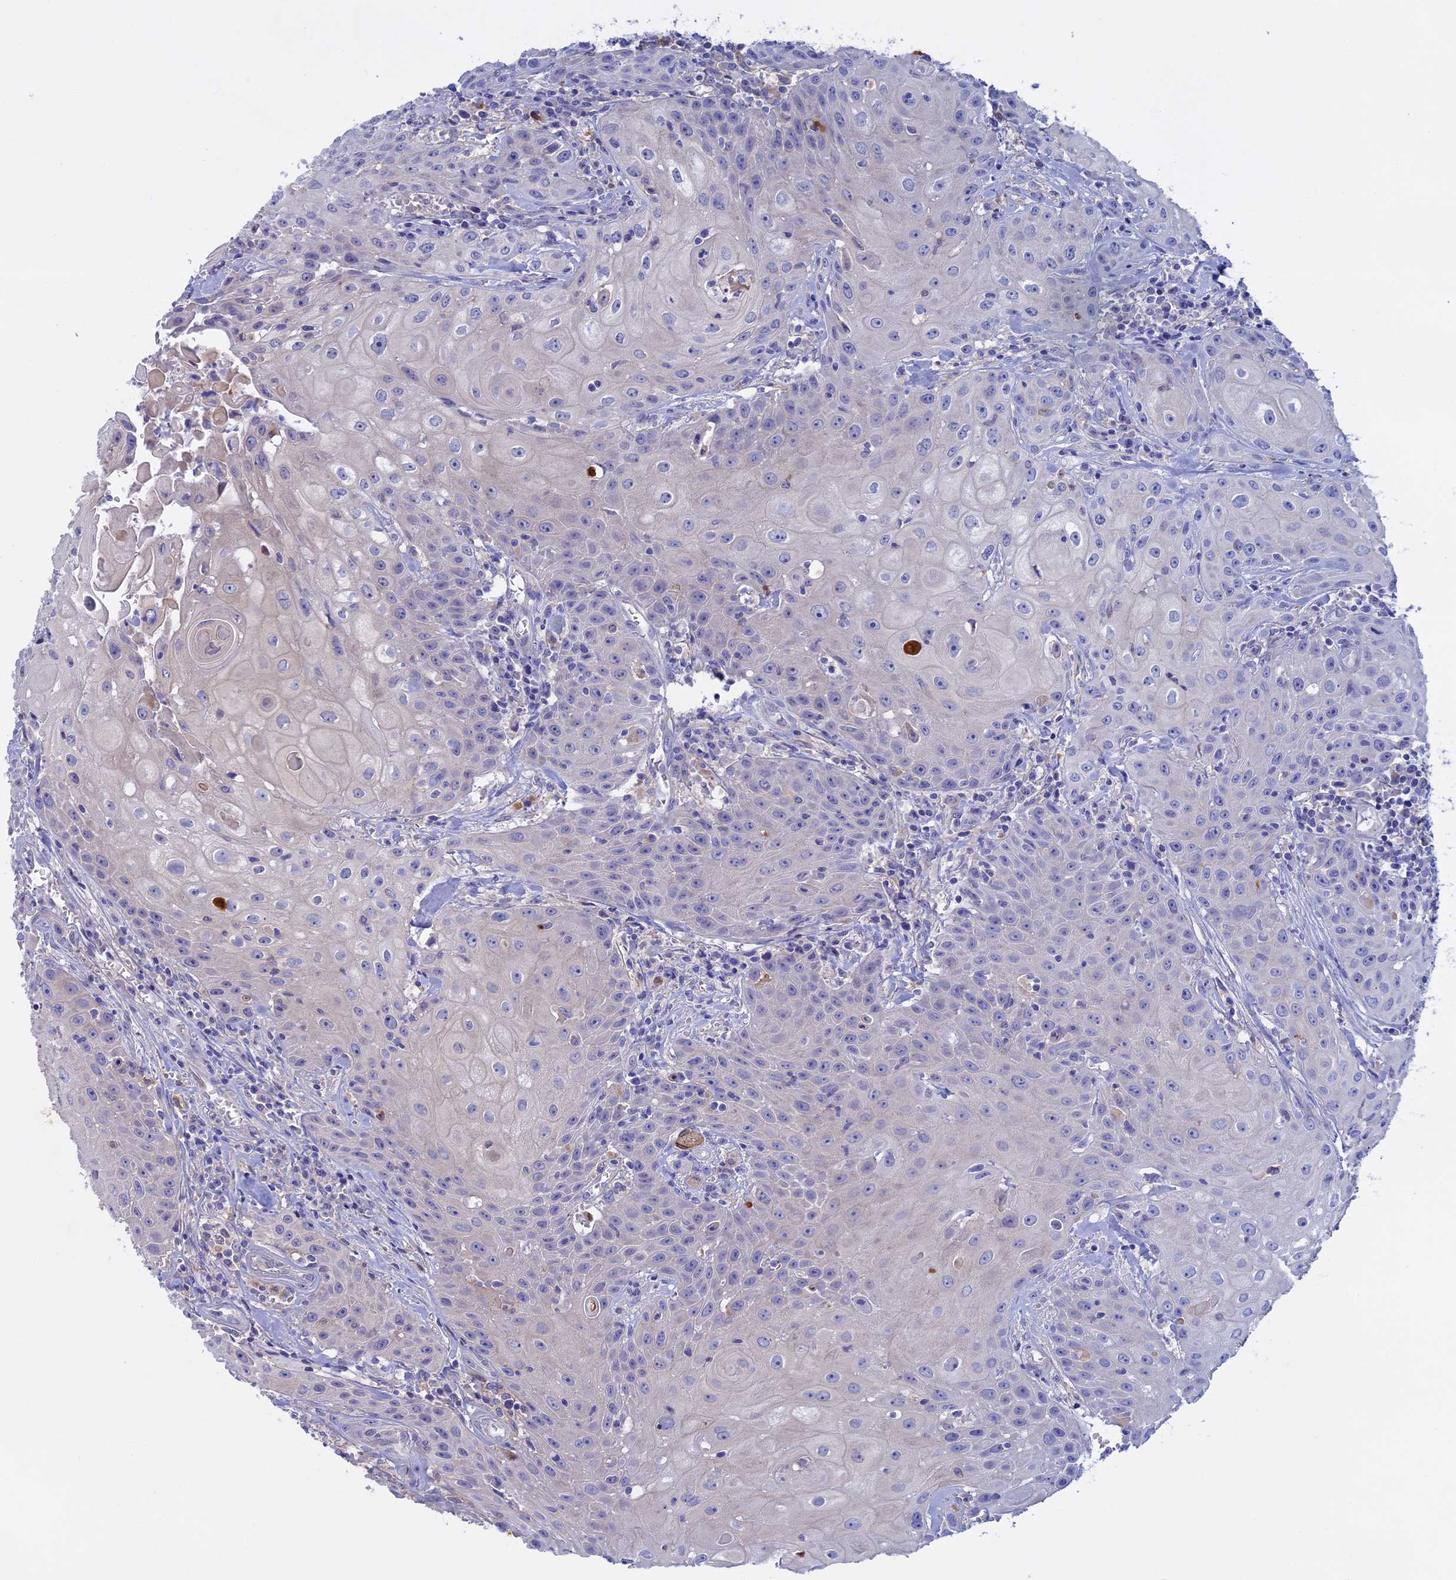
{"staining": {"intensity": "negative", "quantity": "none", "location": "none"}, "tissue": "head and neck cancer", "cell_type": "Tumor cells", "image_type": "cancer", "snomed": [{"axis": "morphology", "description": "Squamous cell carcinoma, NOS"}, {"axis": "topography", "description": "Oral tissue"}, {"axis": "topography", "description": "Head-Neck"}], "caption": "IHC of human head and neck cancer (squamous cell carcinoma) reveals no expression in tumor cells. Nuclei are stained in blue.", "gene": "SLC2A6", "patient": {"sex": "female", "age": 82}}